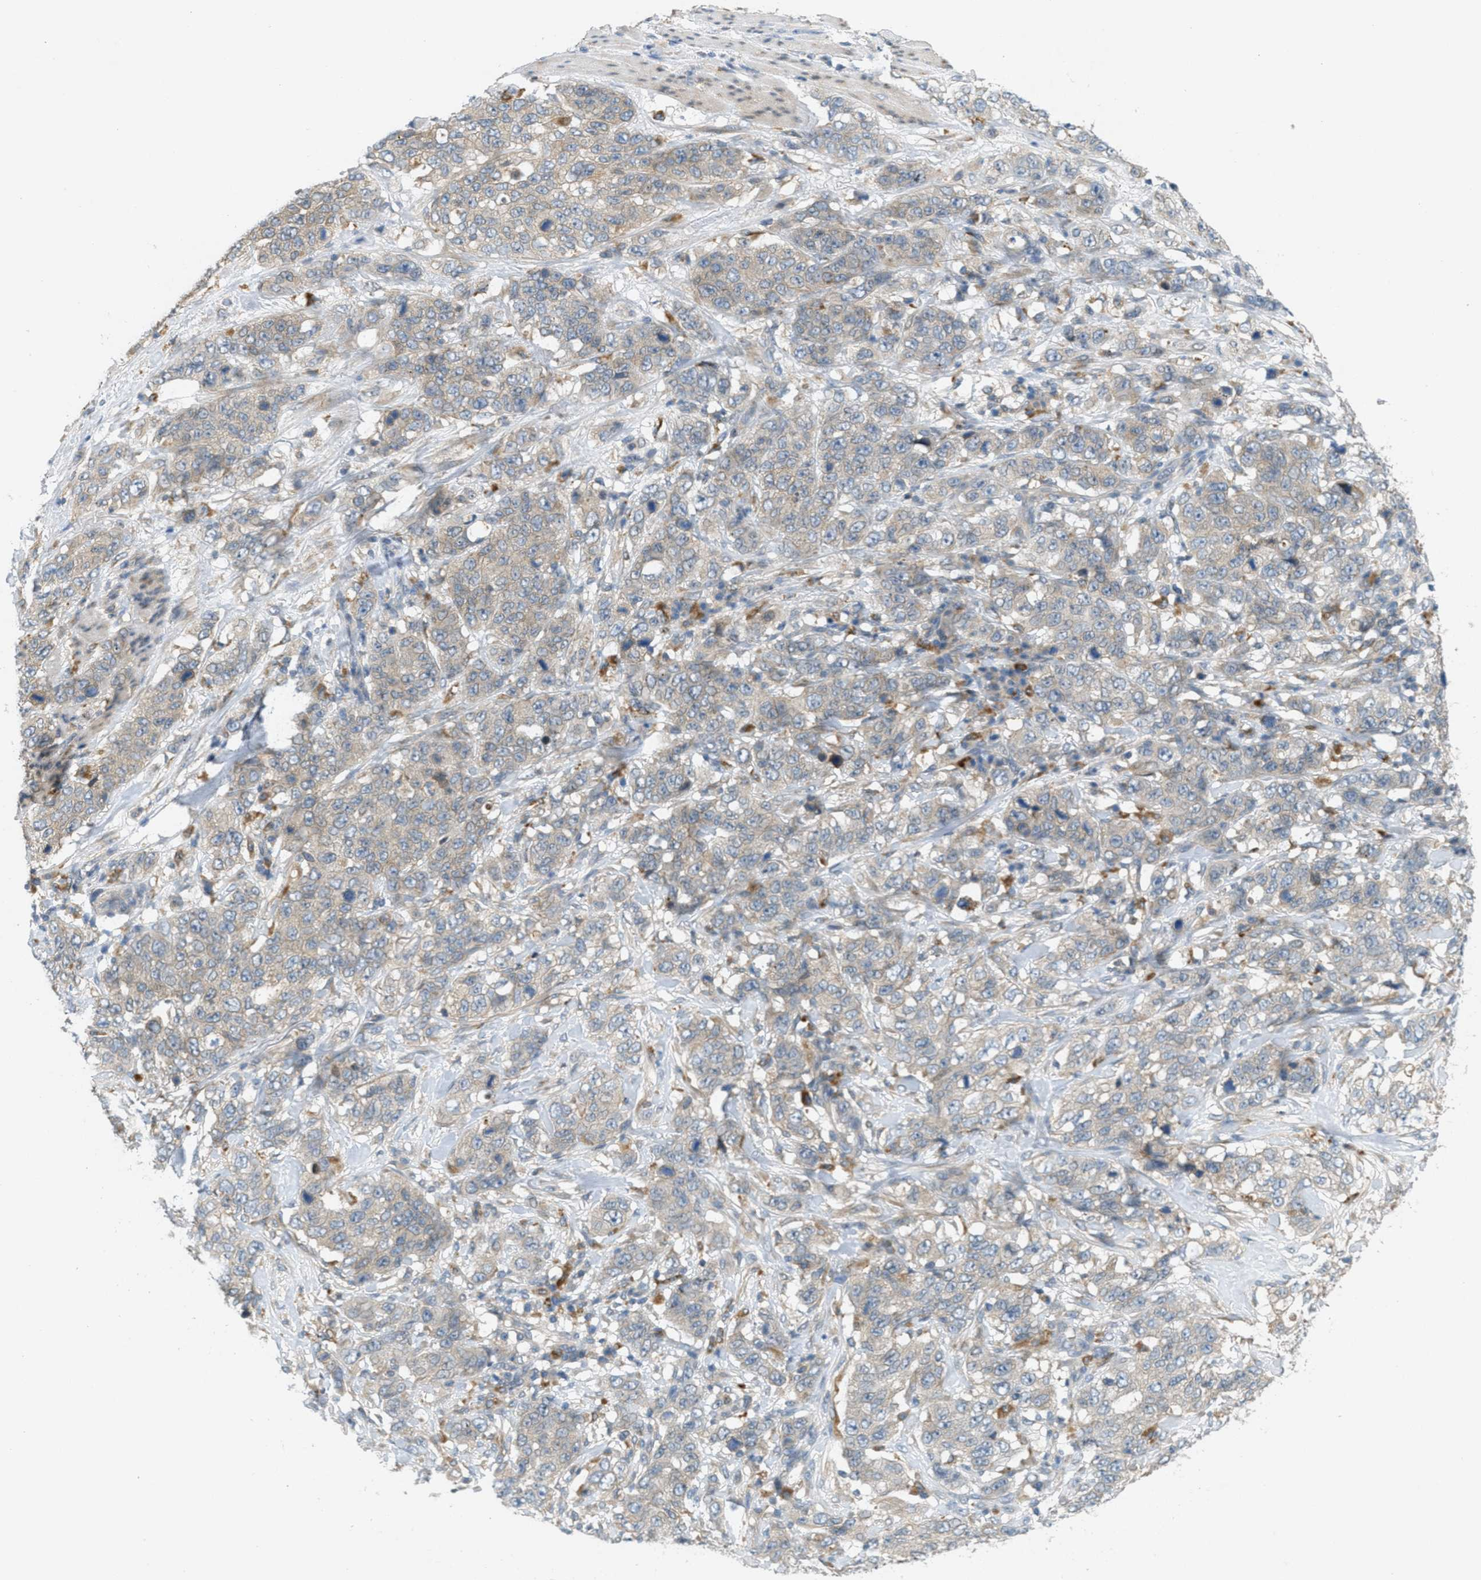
{"staining": {"intensity": "weak", "quantity": "<25%", "location": "cytoplasmic/membranous"}, "tissue": "stomach cancer", "cell_type": "Tumor cells", "image_type": "cancer", "snomed": [{"axis": "morphology", "description": "Adenocarcinoma, NOS"}, {"axis": "topography", "description": "Stomach"}], "caption": "Histopathology image shows no protein expression in tumor cells of stomach cancer tissue.", "gene": "SIGMAR1", "patient": {"sex": "male", "age": 48}}